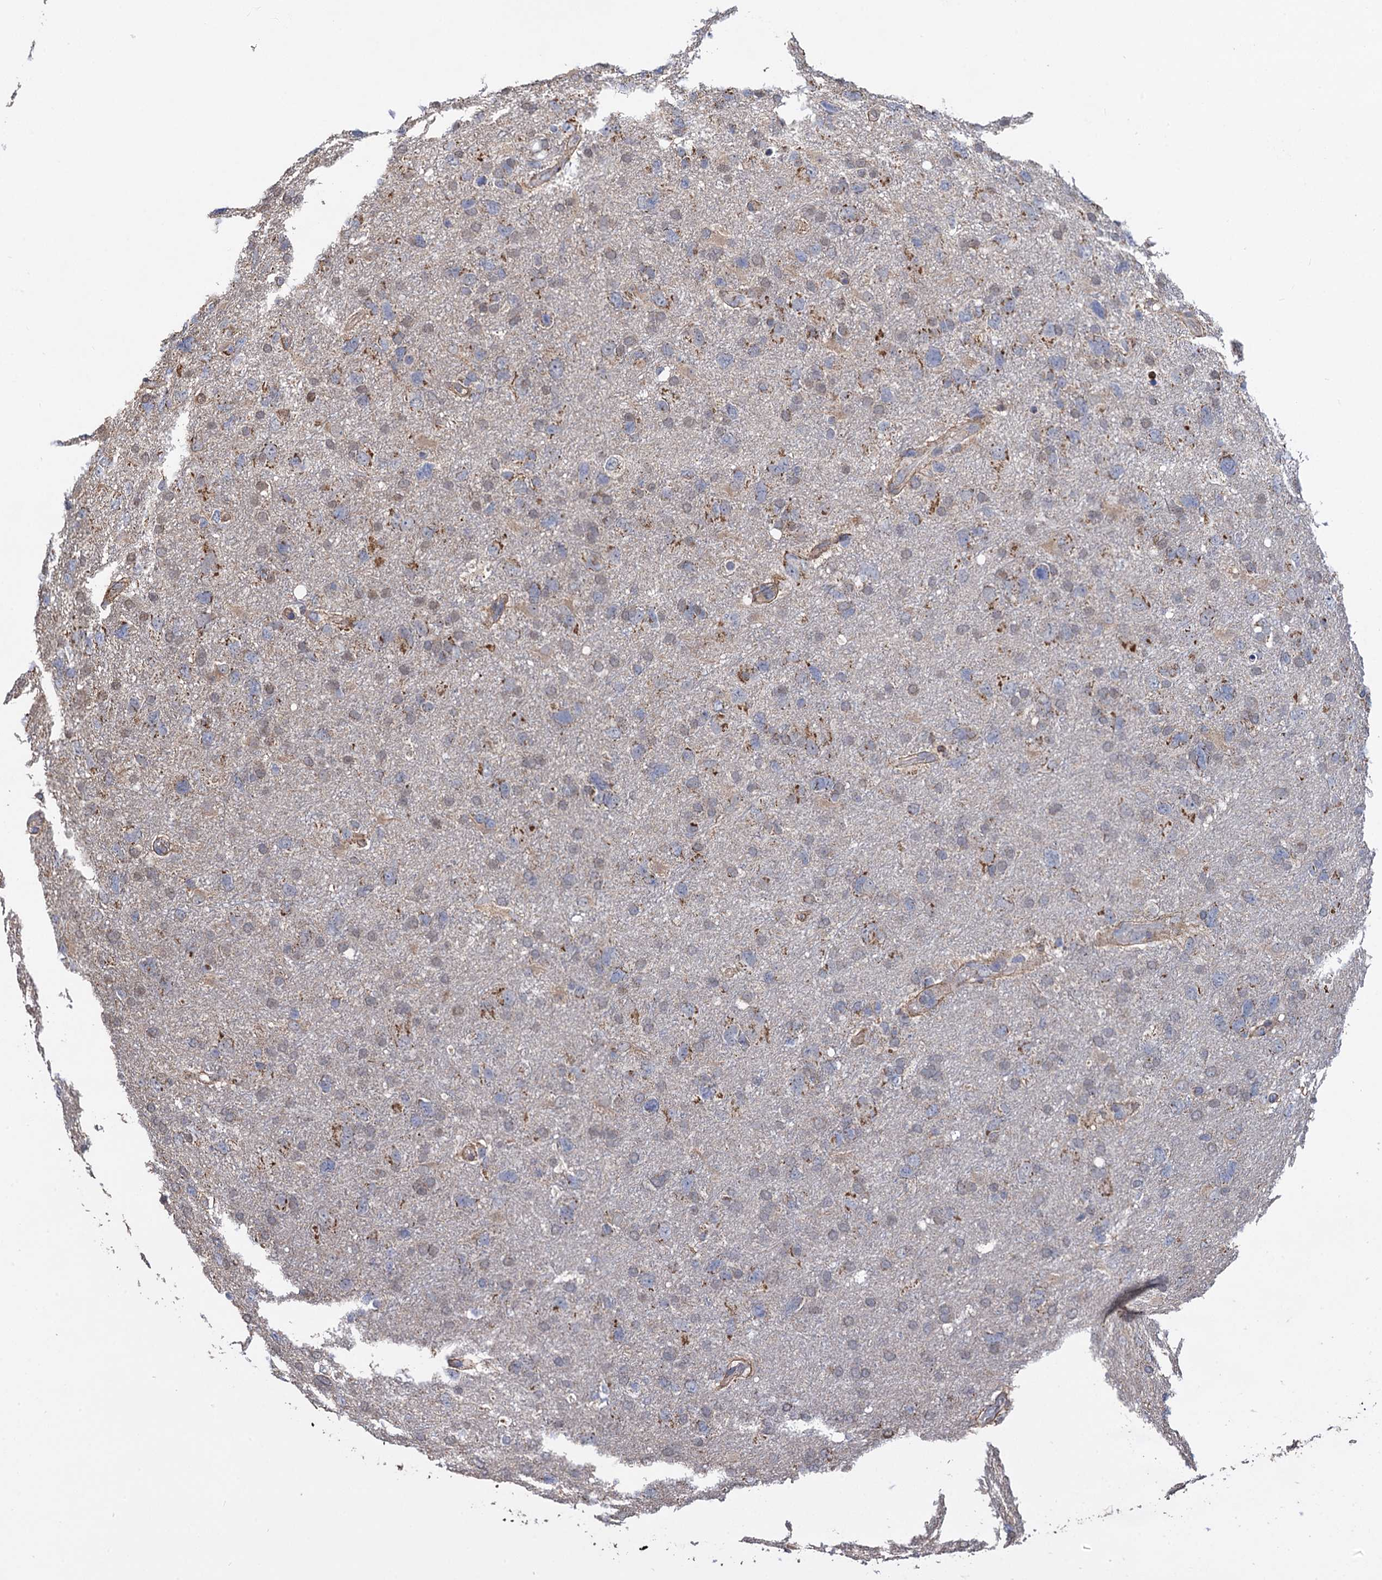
{"staining": {"intensity": "weak", "quantity": "25%-75%", "location": "cytoplasmic/membranous"}, "tissue": "glioma", "cell_type": "Tumor cells", "image_type": "cancer", "snomed": [{"axis": "morphology", "description": "Glioma, malignant, High grade"}, {"axis": "topography", "description": "Brain"}], "caption": "DAB (3,3'-diaminobenzidine) immunohistochemical staining of human malignant high-grade glioma demonstrates weak cytoplasmic/membranous protein positivity in approximately 25%-75% of tumor cells.", "gene": "PTCD3", "patient": {"sex": "male", "age": 61}}